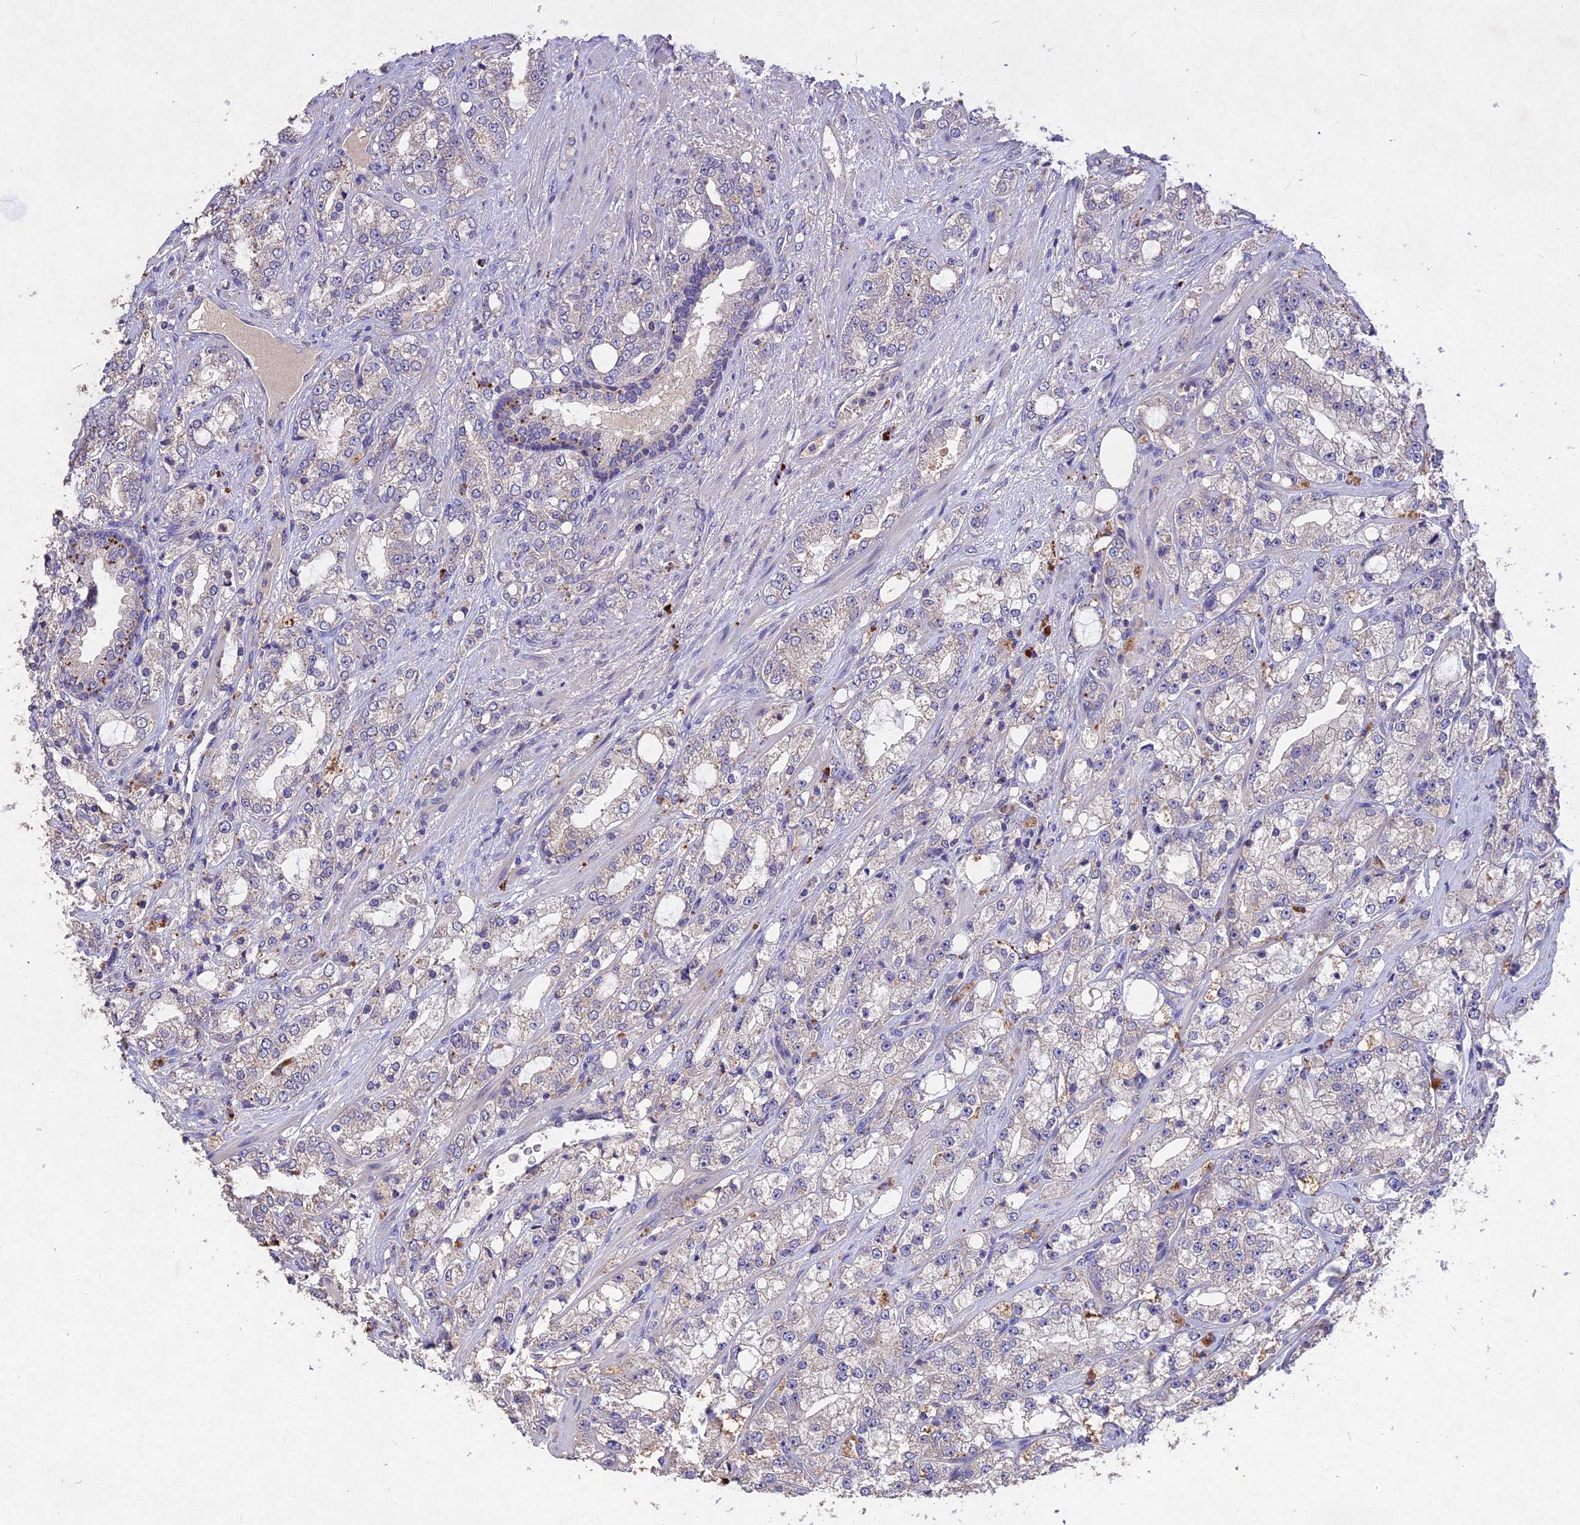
{"staining": {"intensity": "negative", "quantity": "none", "location": "none"}, "tissue": "prostate cancer", "cell_type": "Tumor cells", "image_type": "cancer", "snomed": [{"axis": "morphology", "description": "Adenocarcinoma, High grade"}, {"axis": "topography", "description": "Prostate"}], "caption": "Histopathology image shows no protein staining in tumor cells of prostate cancer (adenocarcinoma (high-grade)) tissue. (Immunohistochemistry, brightfield microscopy, high magnification).", "gene": "SLC26A4", "patient": {"sex": "male", "age": 64}}